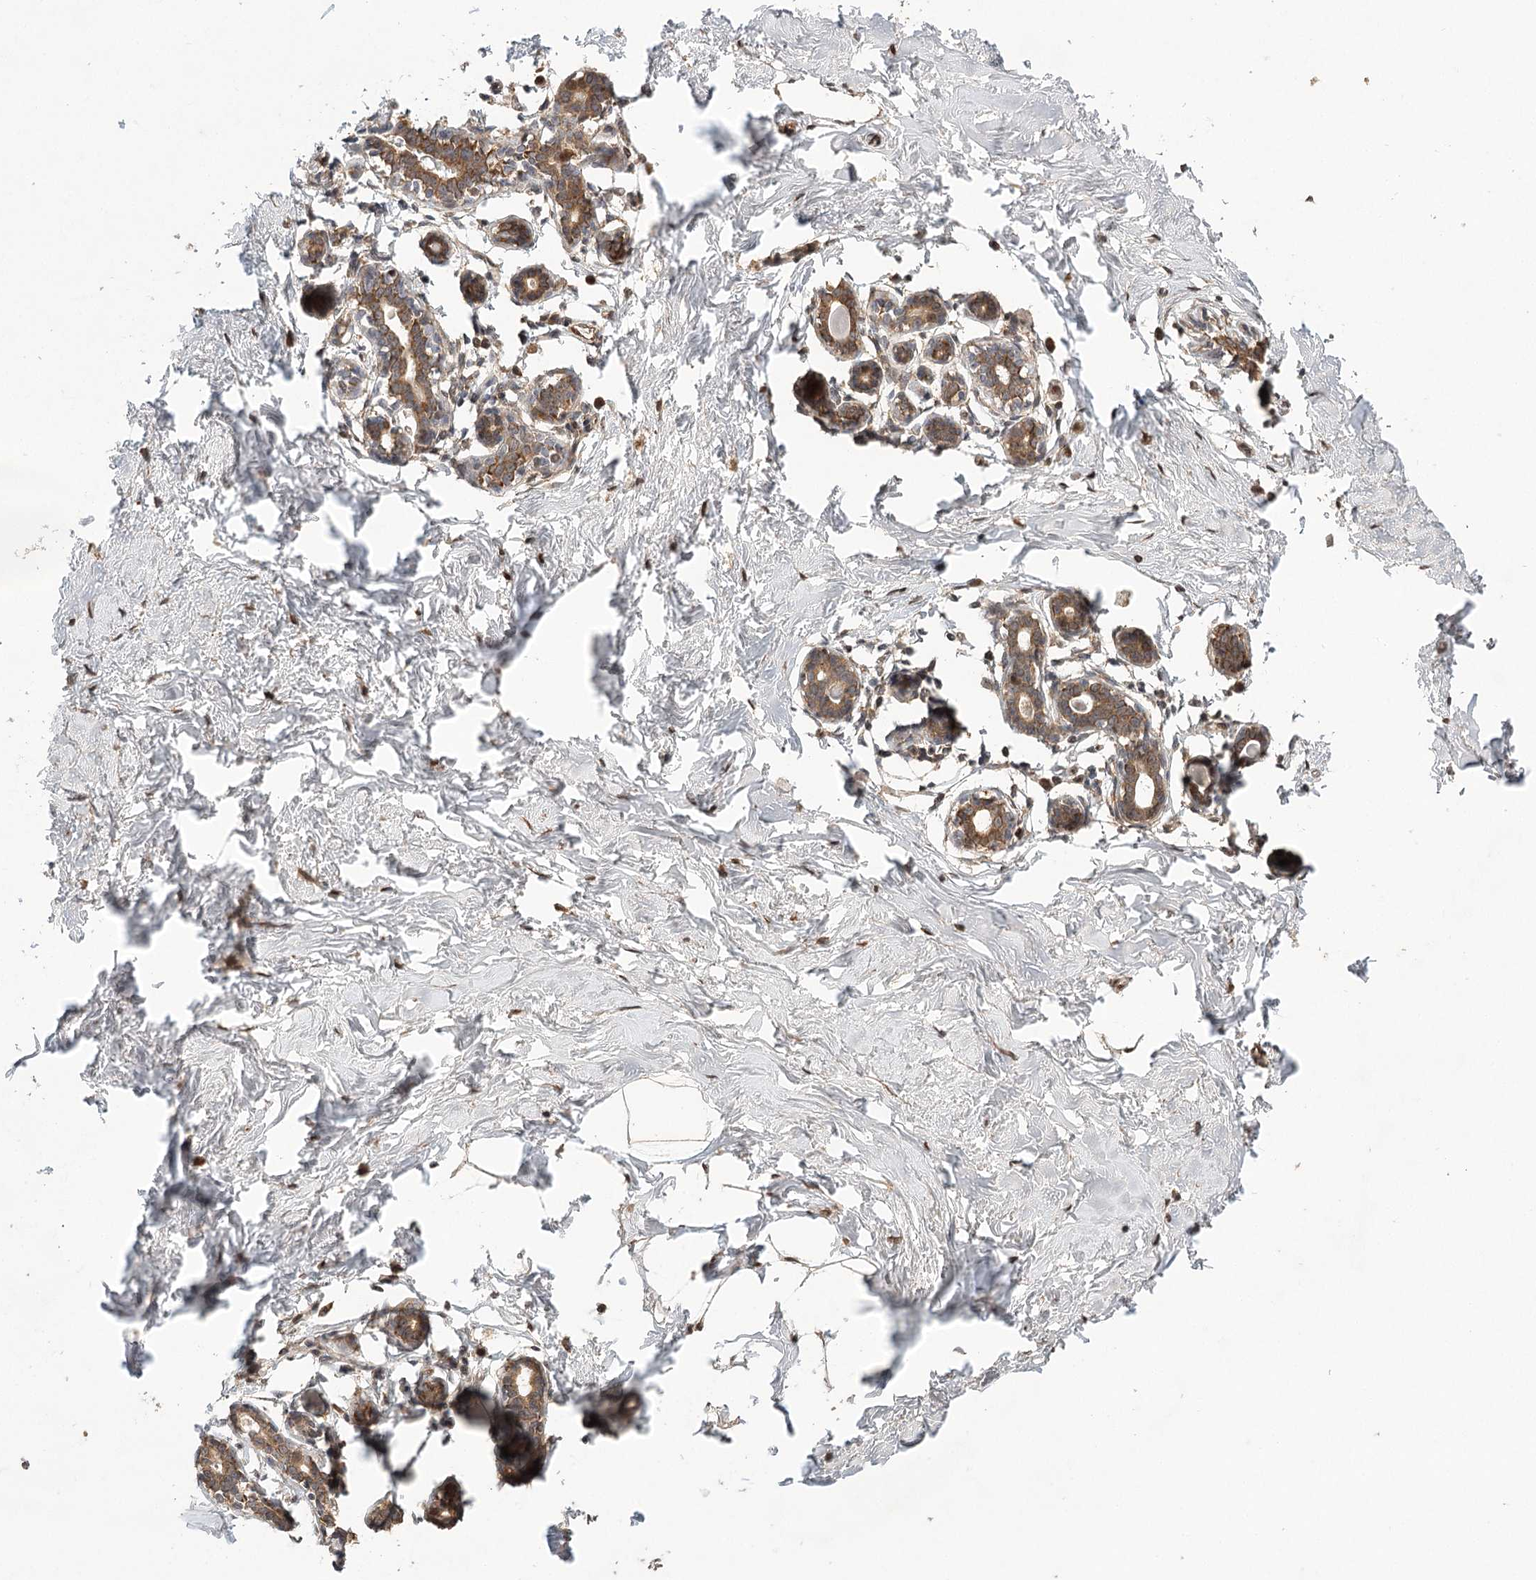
{"staining": {"intensity": "moderate", "quantity": ">75%", "location": "cytoplasmic/membranous"}, "tissue": "breast", "cell_type": "Adipocytes", "image_type": "normal", "snomed": [{"axis": "morphology", "description": "Normal tissue, NOS"}, {"axis": "morphology", "description": "Adenoma, NOS"}, {"axis": "topography", "description": "Breast"}], "caption": "Immunohistochemistry image of normal breast: human breast stained using IHC reveals medium levels of moderate protein expression localized specifically in the cytoplasmic/membranous of adipocytes, appearing as a cytoplasmic/membranous brown color.", "gene": "LSS", "patient": {"sex": "female", "age": 23}}